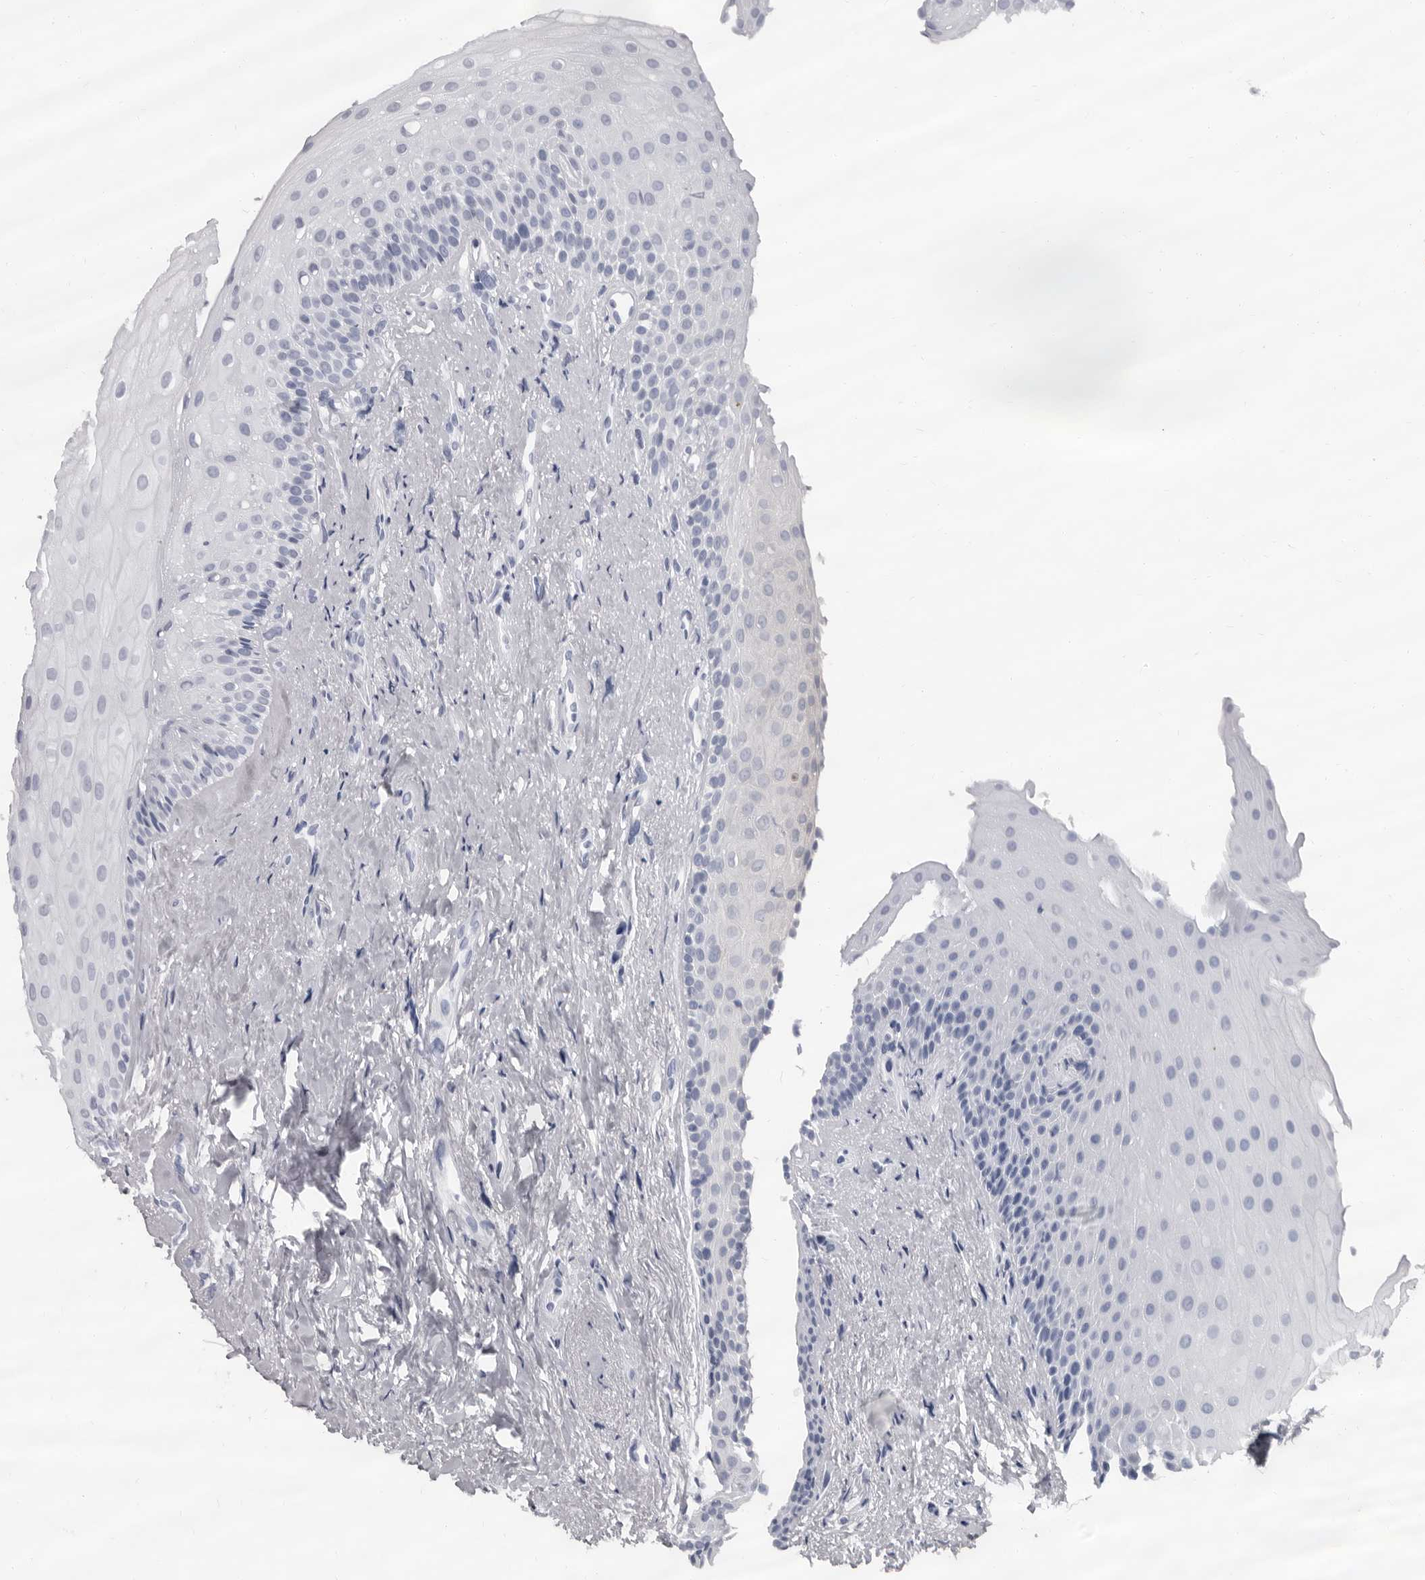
{"staining": {"intensity": "negative", "quantity": "none", "location": "none"}, "tissue": "oral mucosa", "cell_type": "Squamous epithelial cells", "image_type": "normal", "snomed": [{"axis": "morphology", "description": "Normal tissue, NOS"}, {"axis": "topography", "description": "Oral tissue"}], "caption": "DAB immunohistochemical staining of benign oral mucosa demonstrates no significant staining in squamous epithelial cells.", "gene": "GZMH", "patient": {"sex": "female", "age": 63}}